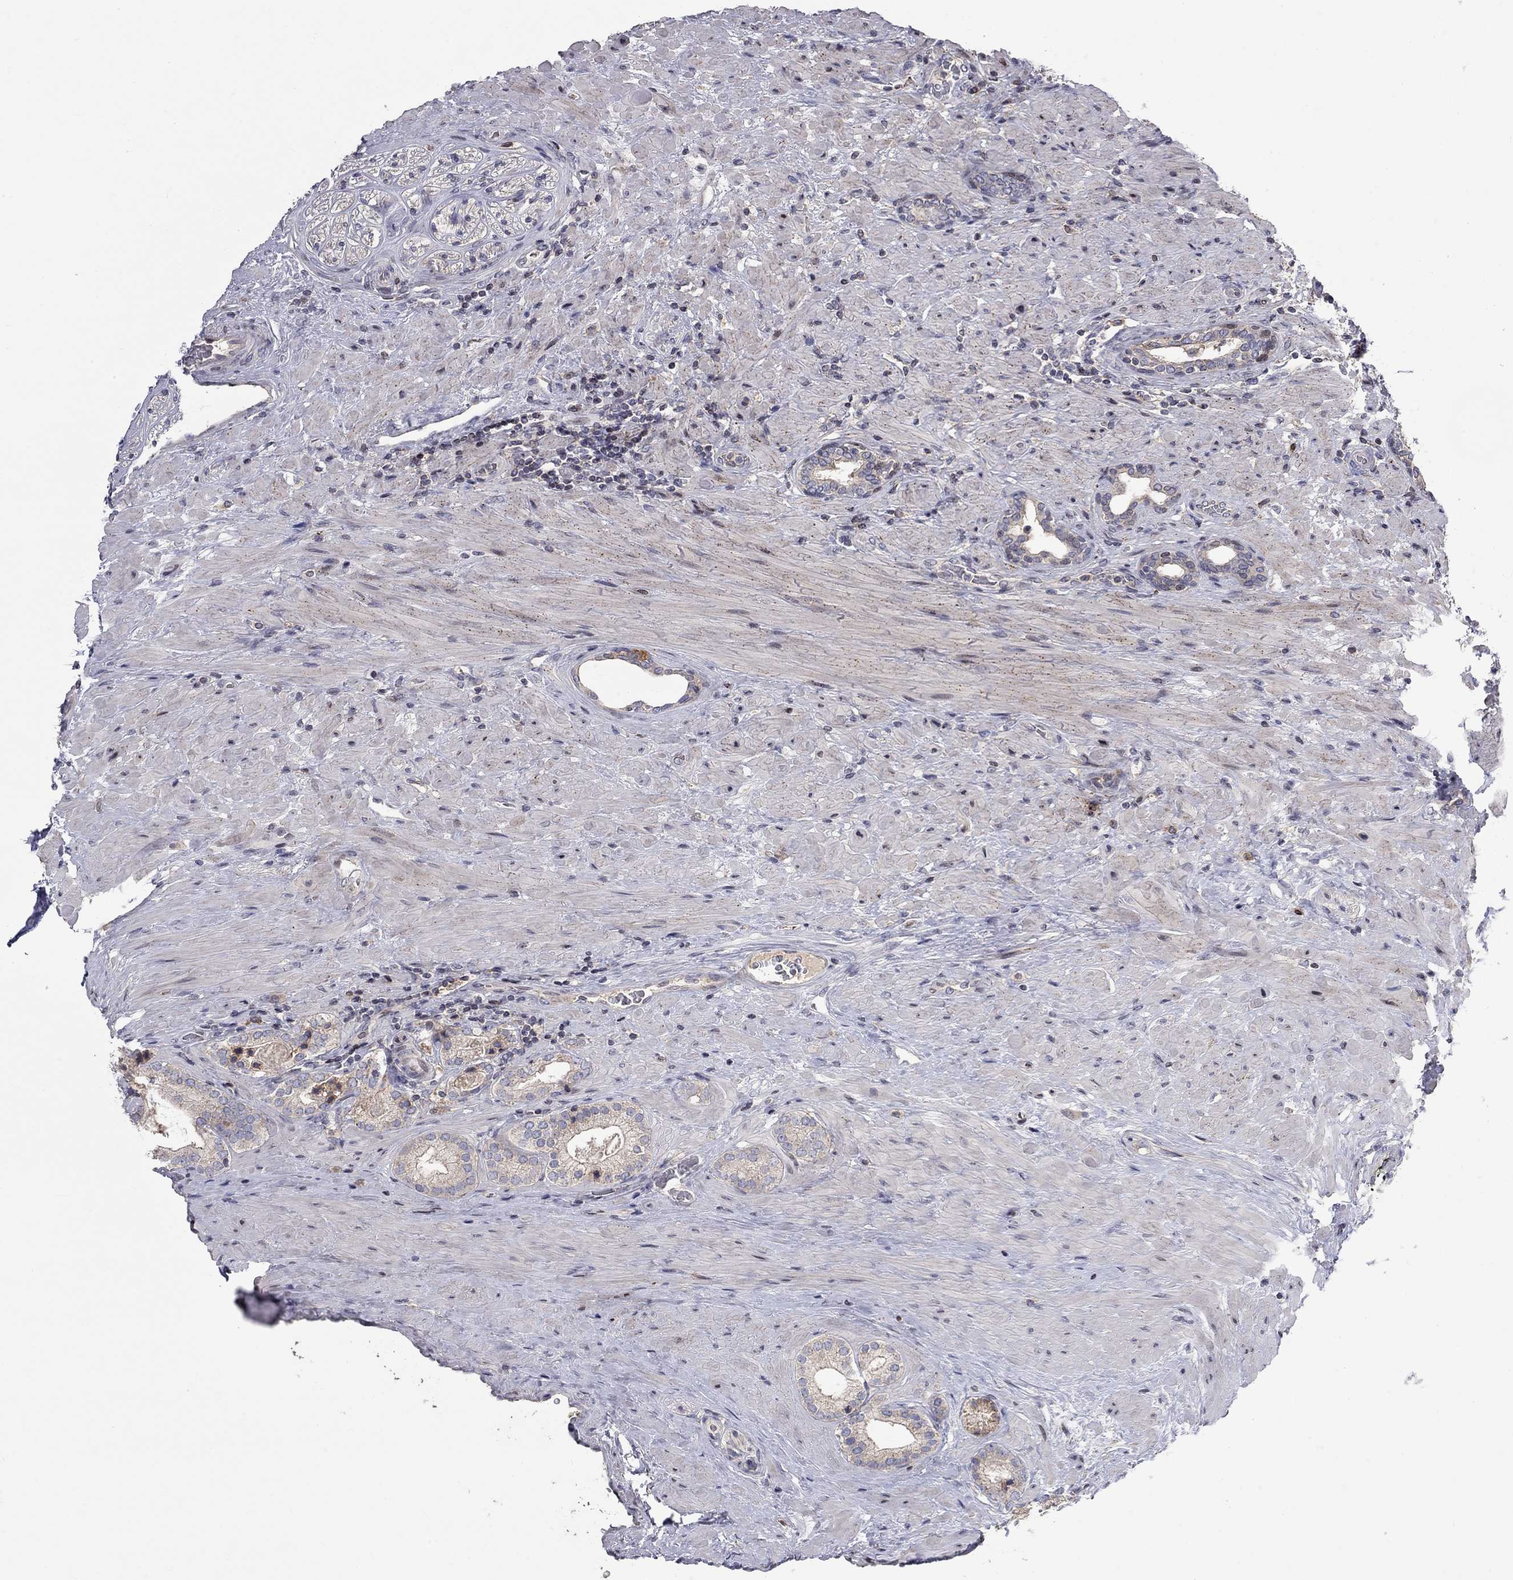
{"staining": {"intensity": "weak", "quantity": "<25%", "location": "cytoplasmic/membranous"}, "tissue": "prostate cancer", "cell_type": "Tumor cells", "image_type": "cancer", "snomed": [{"axis": "morphology", "description": "Adenocarcinoma, Low grade"}, {"axis": "topography", "description": "Prostate and seminal vesicle, NOS"}], "caption": "Immunohistochemistry (IHC) histopathology image of neoplastic tissue: human prostate low-grade adenocarcinoma stained with DAB displays no significant protein expression in tumor cells.", "gene": "ERN2", "patient": {"sex": "male", "age": 61}}